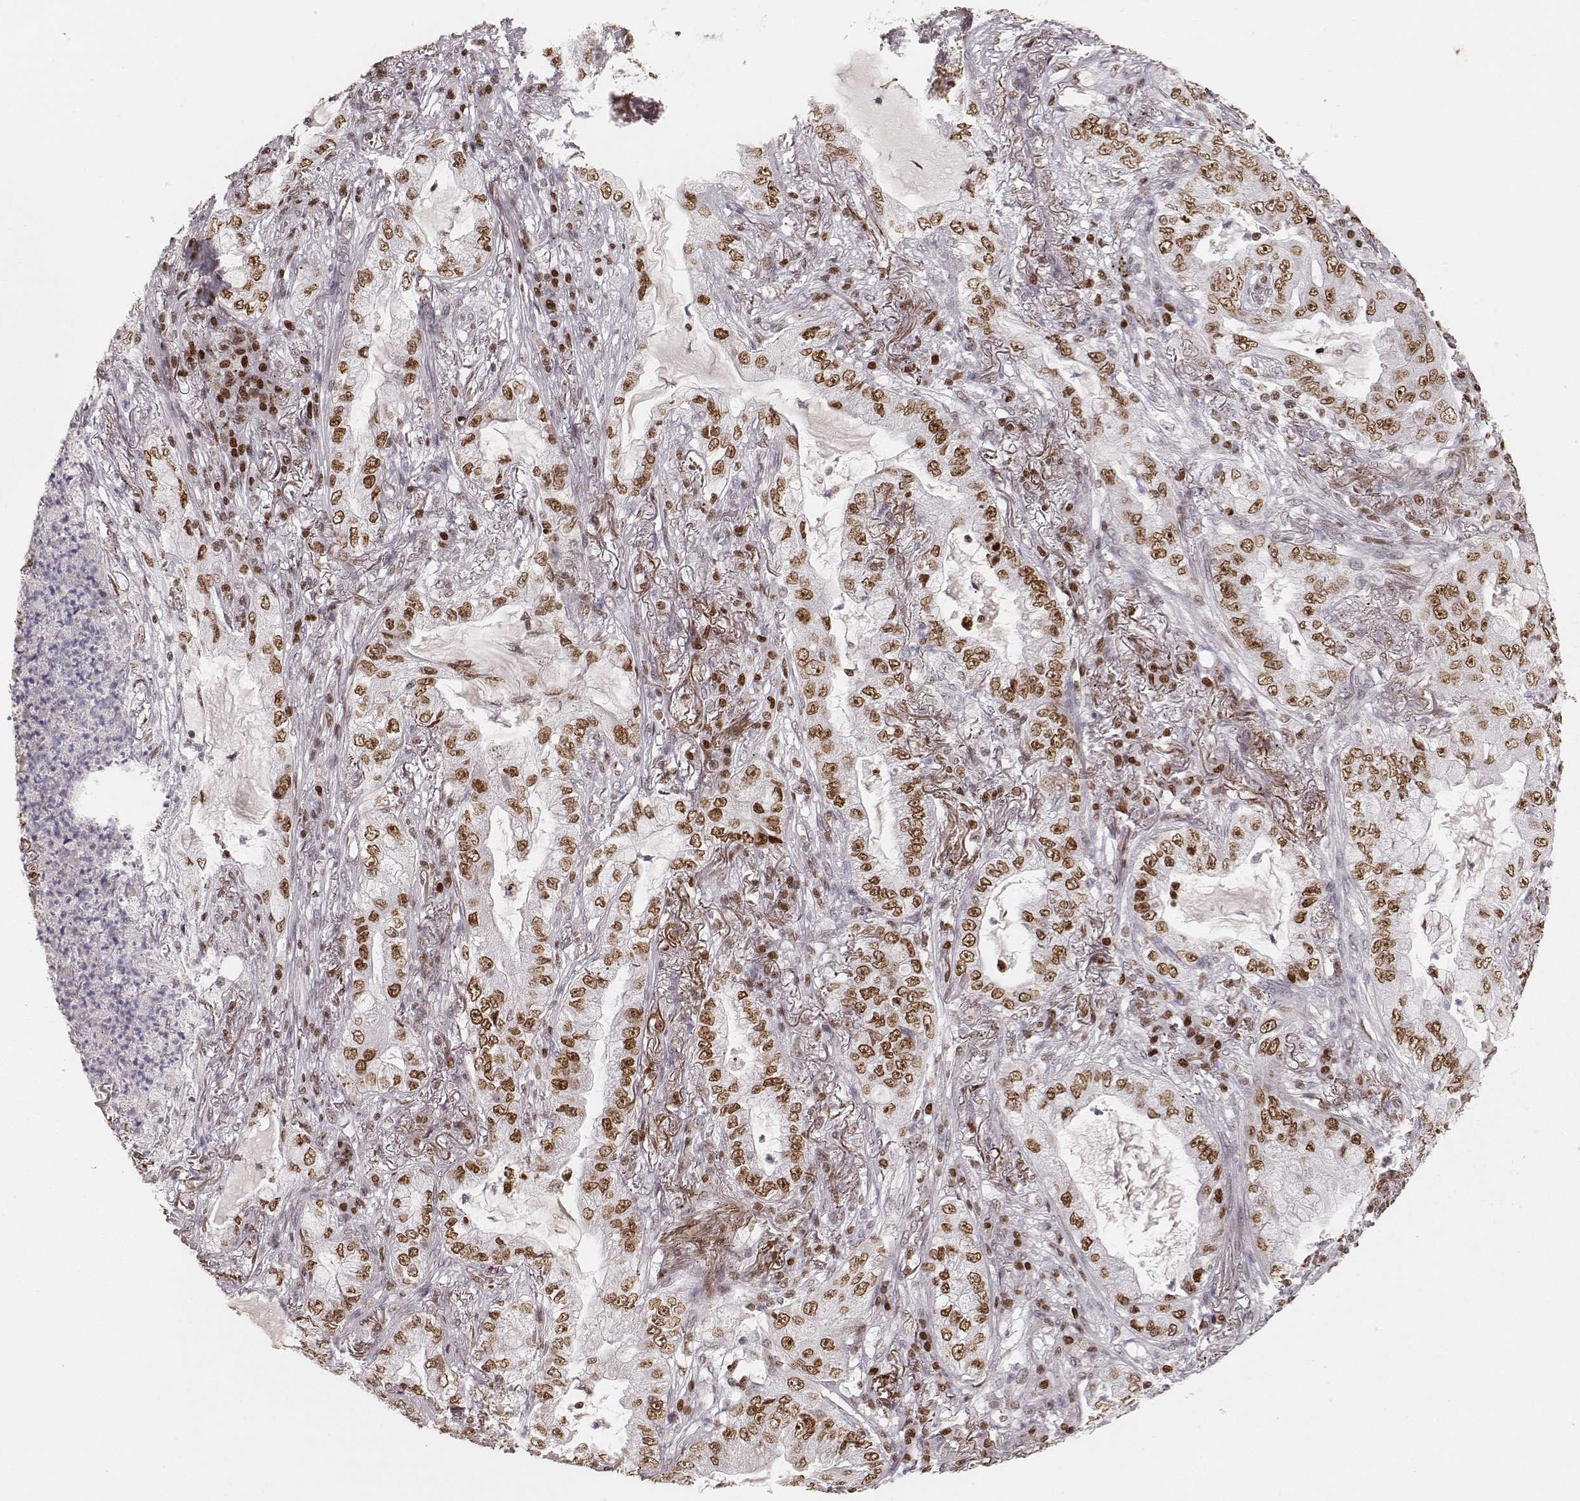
{"staining": {"intensity": "moderate", "quantity": ">75%", "location": "nuclear"}, "tissue": "lung cancer", "cell_type": "Tumor cells", "image_type": "cancer", "snomed": [{"axis": "morphology", "description": "Adenocarcinoma, NOS"}, {"axis": "topography", "description": "Lung"}], "caption": "A high-resolution histopathology image shows immunohistochemistry (IHC) staining of adenocarcinoma (lung), which displays moderate nuclear staining in about >75% of tumor cells. Ihc stains the protein of interest in brown and the nuclei are stained blue.", "gene": "PARP1", "patient": {"sex": "female", "age": 73}}